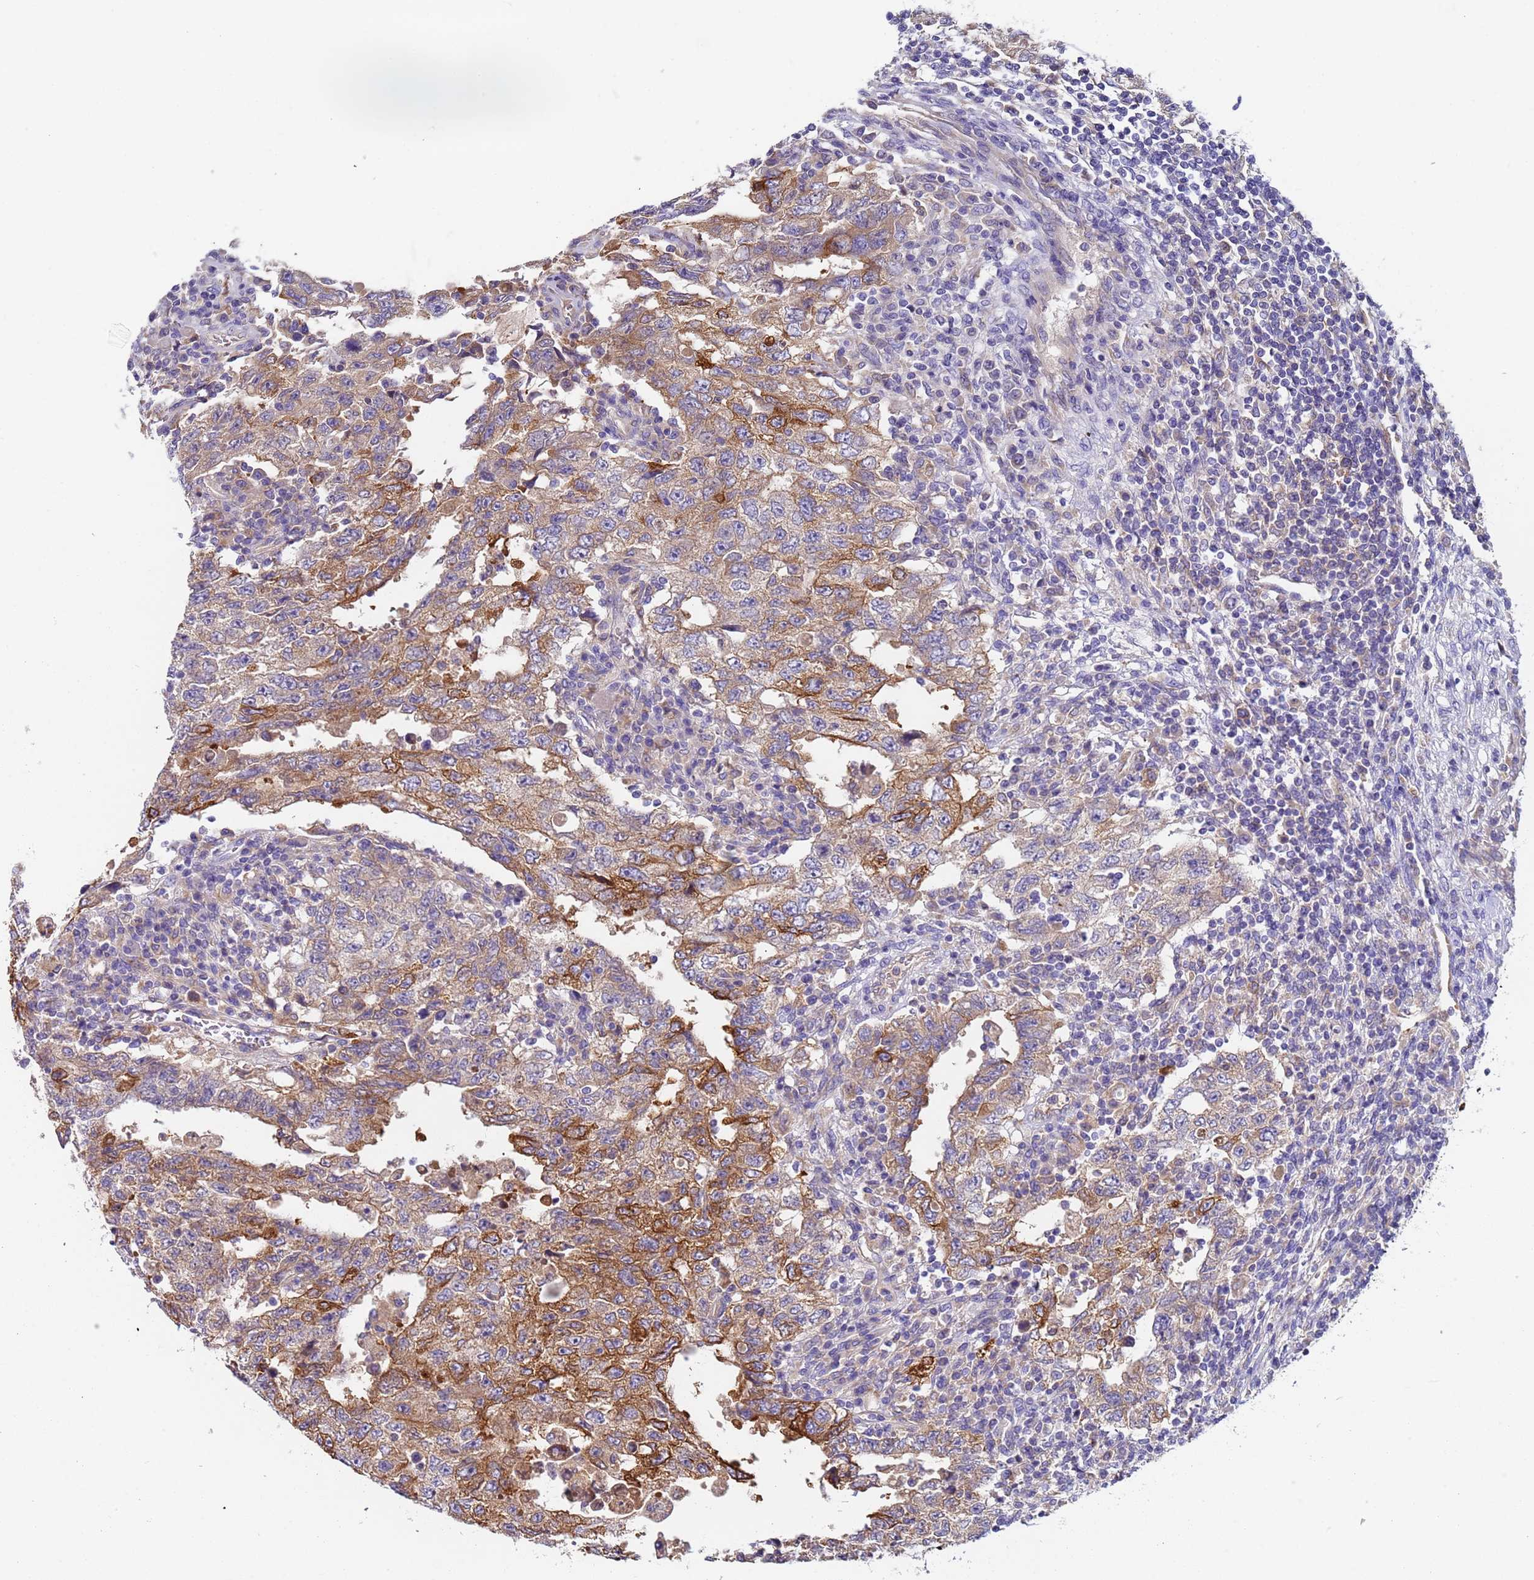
{"staining": {"intensity": "moderate", "quantity": "25%-75%", "location": "cytoplasmic/membranous"}, "tissue": "testis cancer", "cell_type": "Tumor cells", "image_type": "cancer", "snomed": [{"axis": "morphology", "description": "Carcinoma, Embryonal, NOS"}, {"axis": "topography", "description": "Testis"}], "caption": "This photomicrograph demonstrates immunohistochemistry staining of embryonal carcinoma (testis), with medium moderate cytoplasmic/membranous positivity in about 25%-75% of tumor cells.", "gene": "PAQR7", "patient": {"sex": "male", "age": 26}}